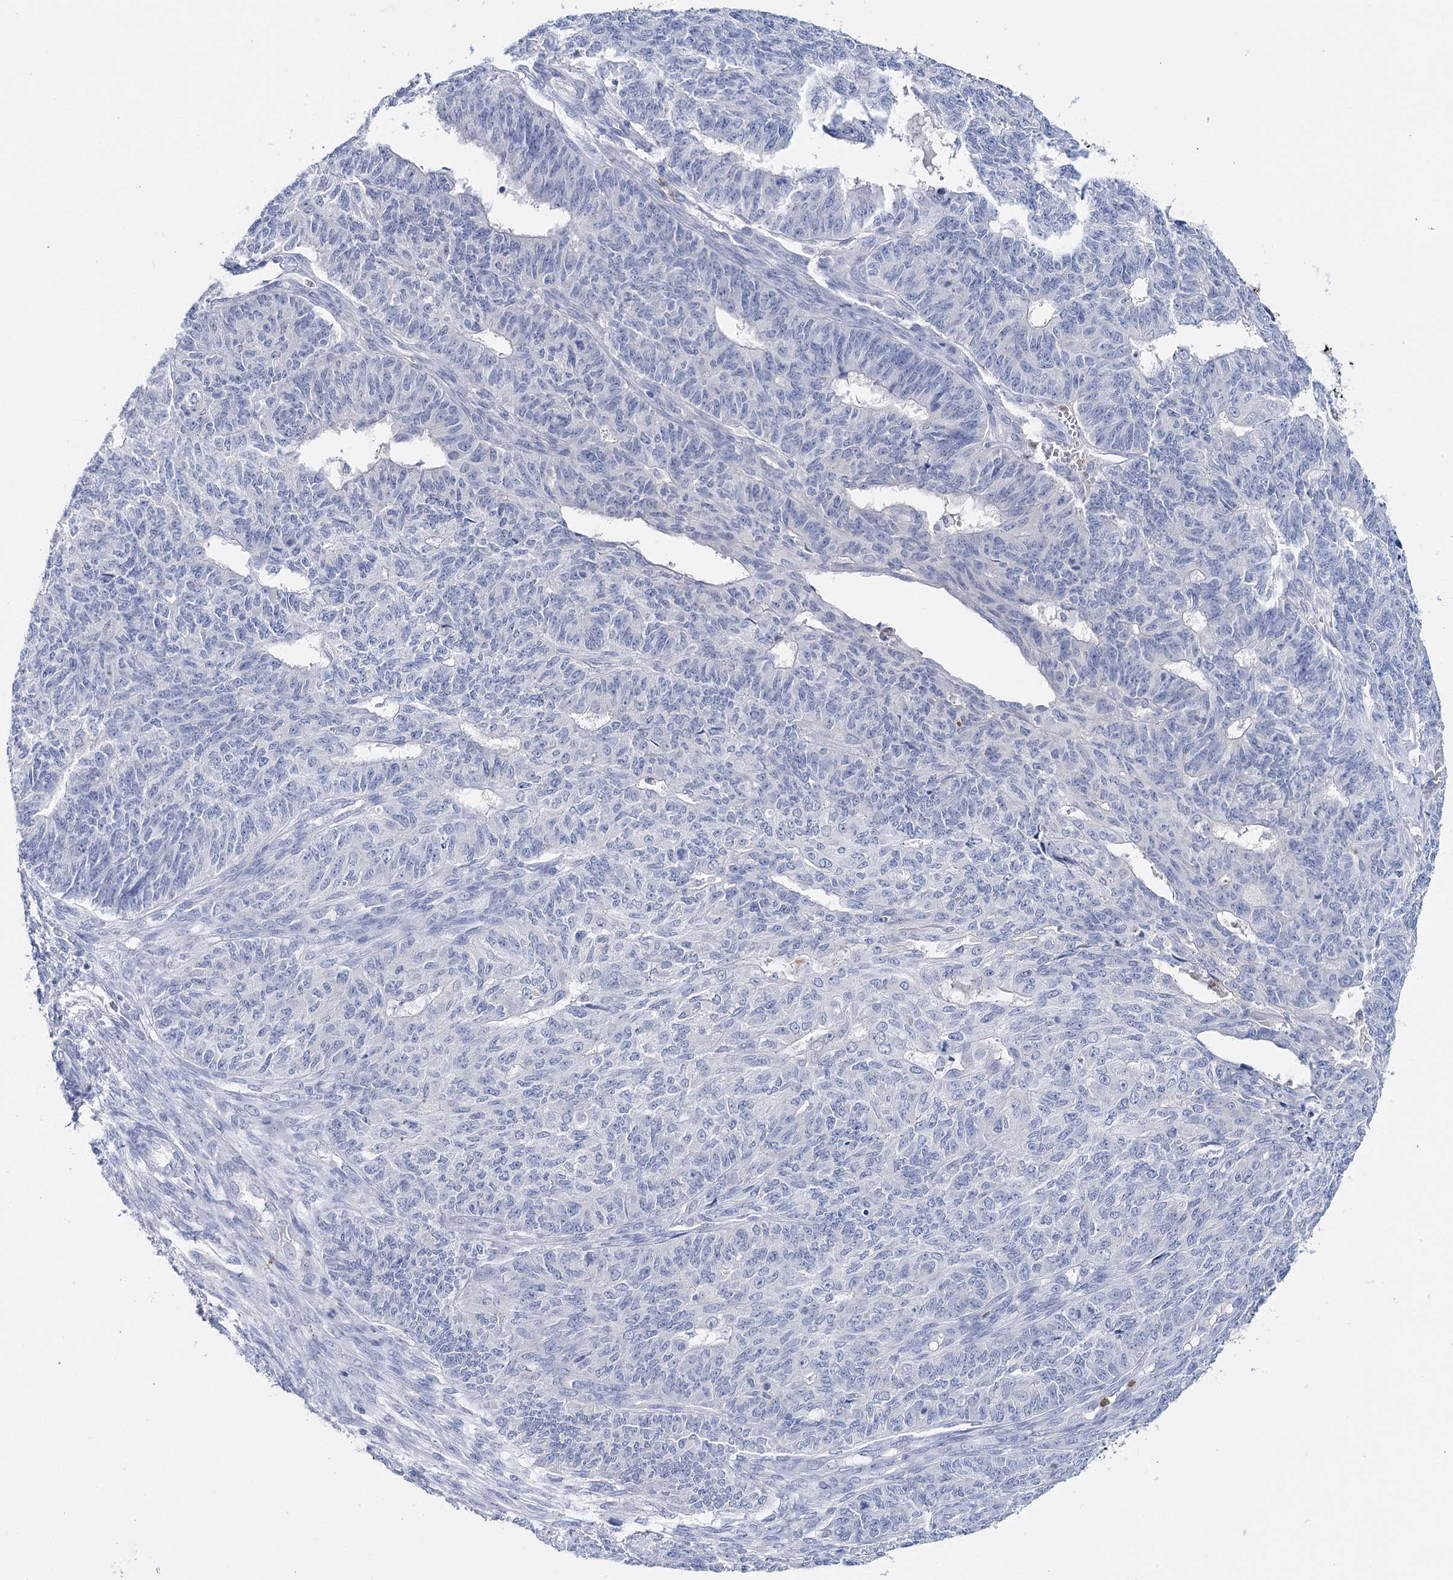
{"staining": {"intensity": "negative", "quantity": "none", "location": "none"}, "tissue": "endometrial cancer", "cell_type": "Tumor cells", "image_type": "cancer", "snomed": [{"axis": "morphology", "description": "Adenocarcinoma, NOS"}, {"axis": "topography", "description": "Endometrium"}], "caption": "This is a image of immunohistochemistry (IHC) staining of endometrial cancer (adenocarcinoma), which shows no staining in tumor cells. The staining was performed using DAB to visualize the protein expression in brown, while the nuclei were stained in blue with hematoxylin (Magnification: 20x).", "gene": "CEACAM8", "patient": {"sex": "female", "age": 32}}